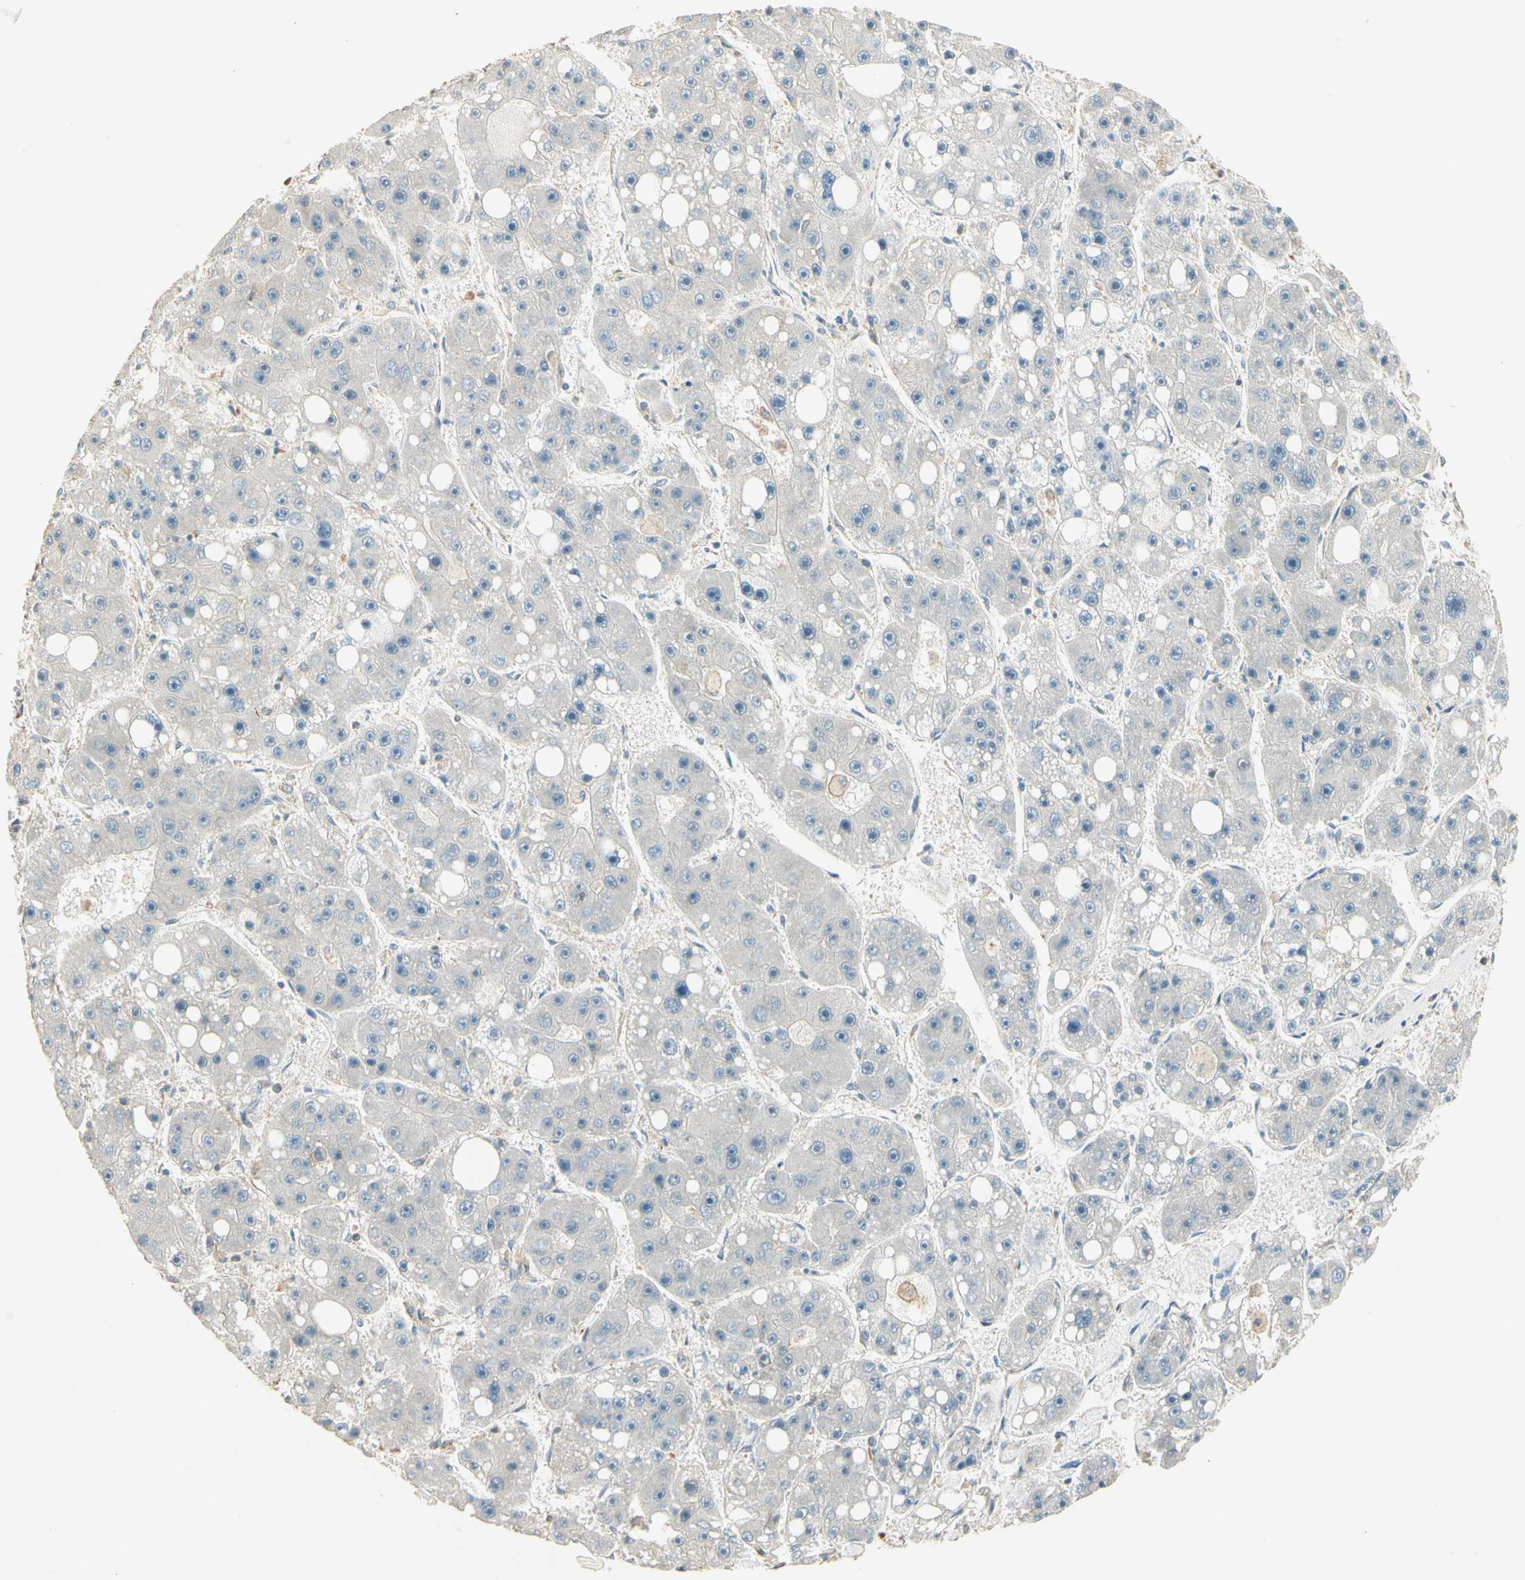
{"staining": {"intensity": "negative", "quantity": "none", "location": "none"}, "tissue": "liver cancer", "cell_type": "Tumor cells", "image_type": "cancer", "snomed": [{"axis": "morphology", "description": "Carcinoma, Hepatocellular, NOS"}, {"axis": "topography", "description": "Liver"}], "caption": "Human liver cancer (hepatocellular carcinoma) stained for a protein using immunohistochemistry displays no positivity in tumor cells.", "gene": "PLXNA1", "patient": {"sex": "female", "age": 61}}